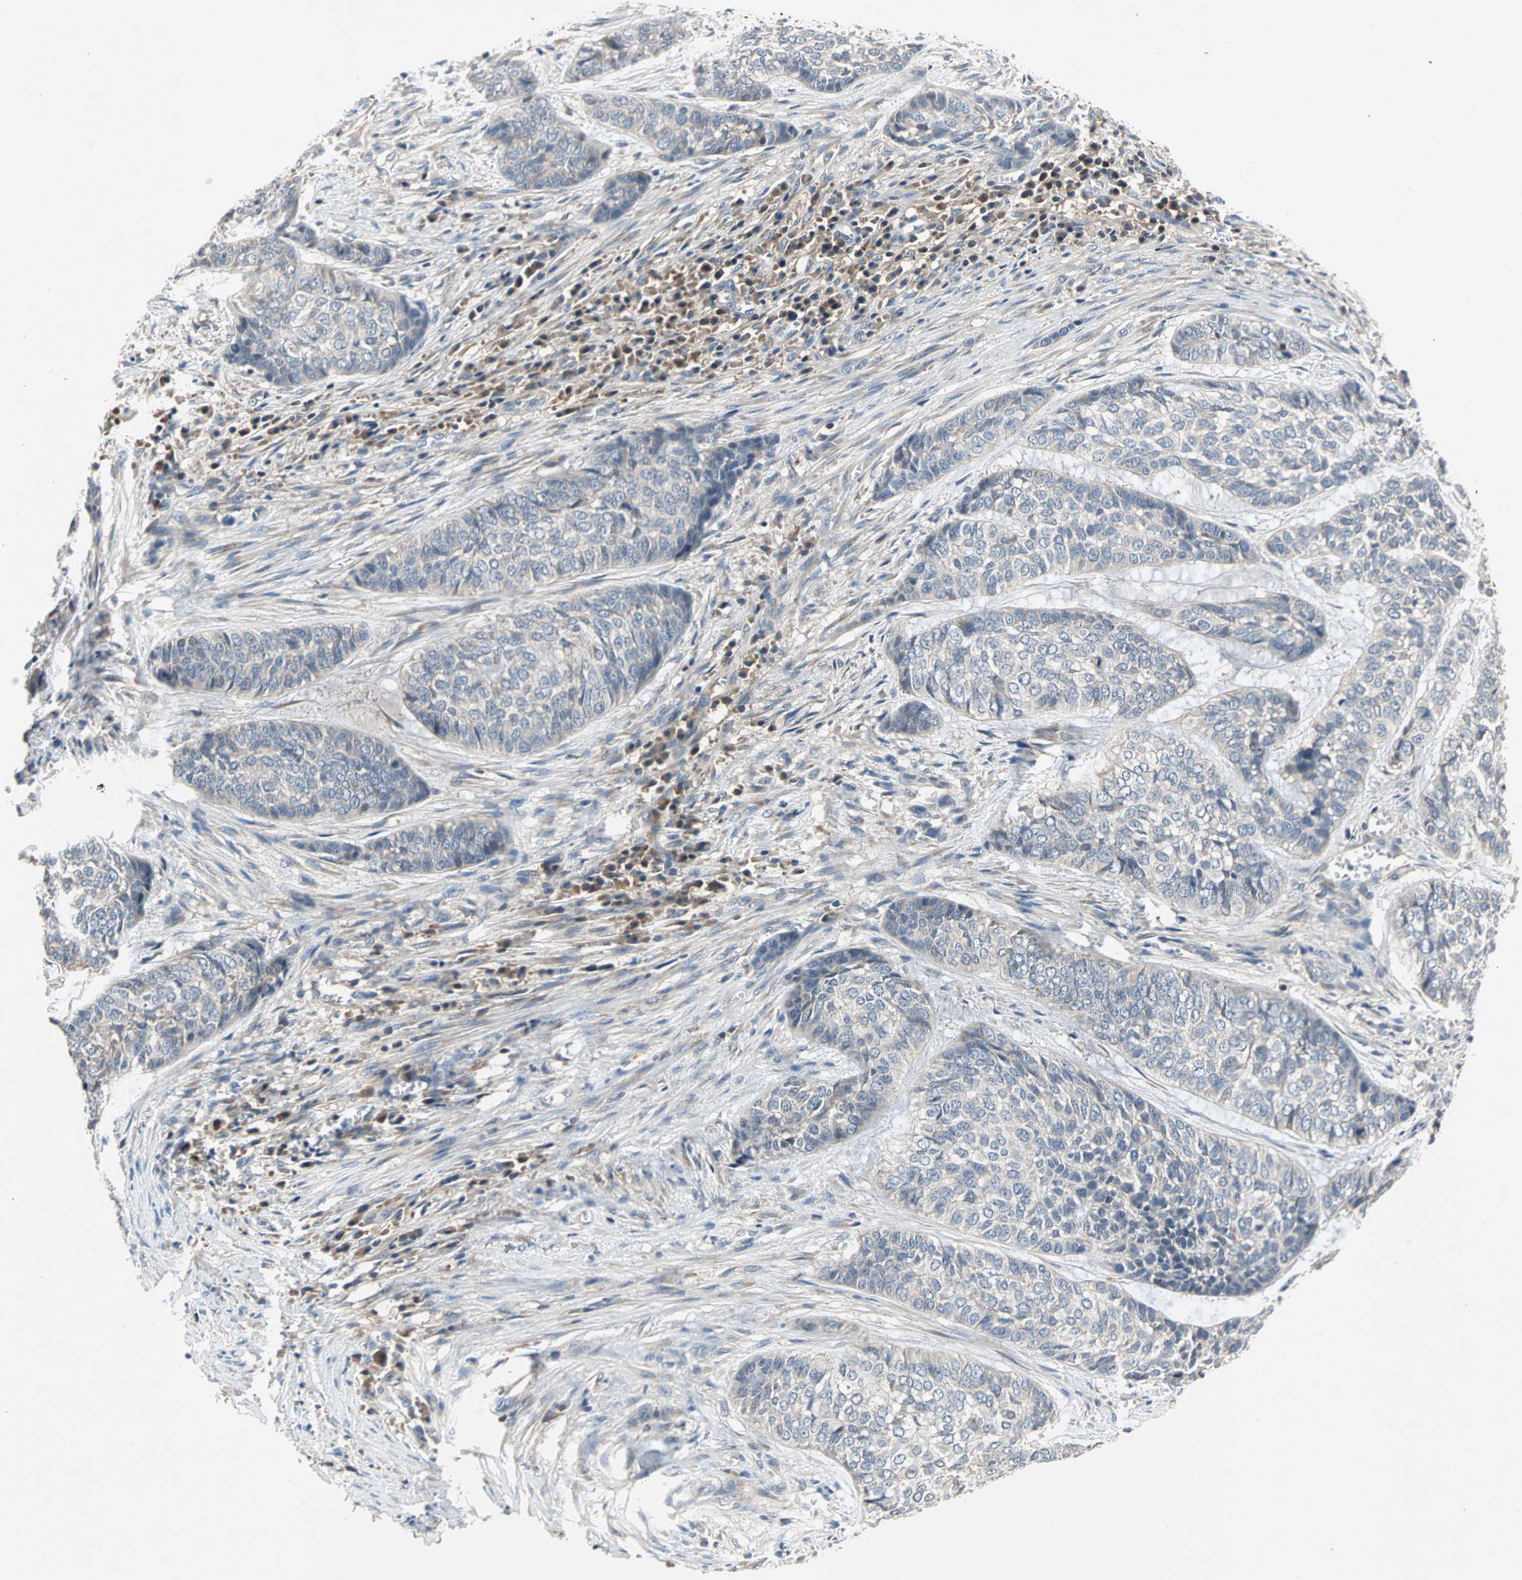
{"staining": {"intensity": "negative", "quantity": "none", "location": "none"}, "tissue": "skin cancer", "cell_type": "Tumor cells", "image_type": "cancer", "snomed": [{"axis": "morphology", "description": "Basal cell carcinoma"}, {"axis": "topography", "description": "Skin"}], "caption": "A micrograph of skin cancer stained for a protein exhibits no brown staining in tumor cells.", "gene": "MAP4K1", "patient": {"sex": "female", "age": 64}}